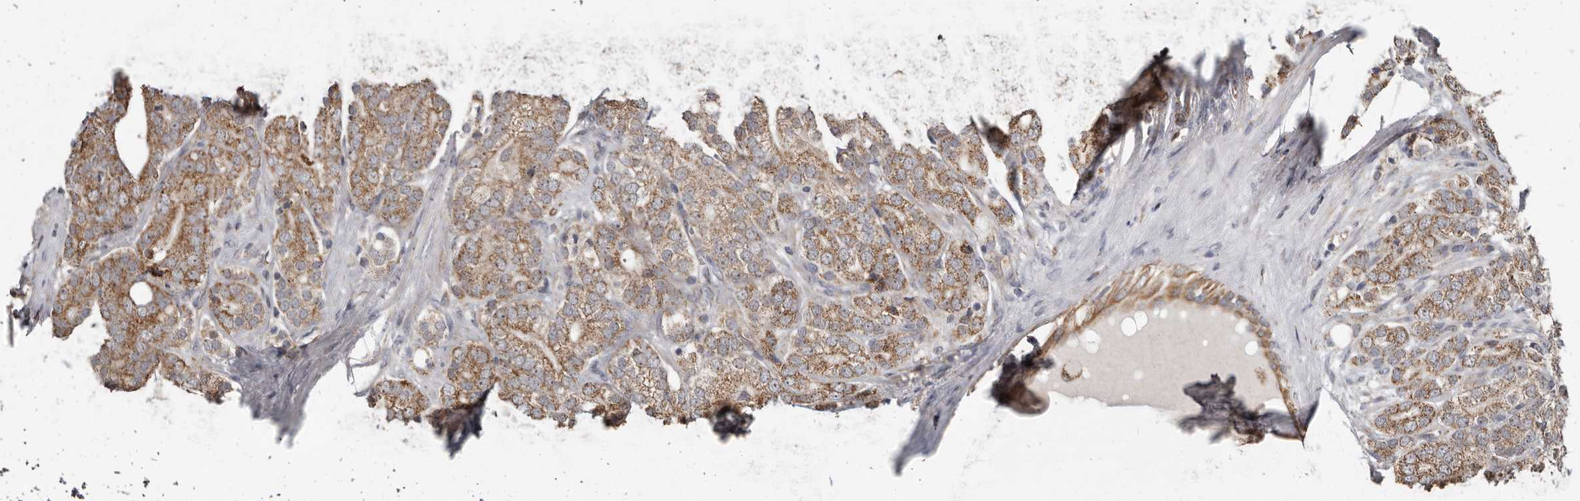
{"staining": {"intensity": "moderate", "quantity": ">75%", "location": "cytoplasmic/membranous"}, "tissue": "prostate cancer", "cell_type": "Tumor cells", "image_type": "cancer", "snomed": [{"axis": "morphology", "description": "Adenocarcinoma, High grade"}, {"axis": "topography", "description": "Prostate"}], "caption": "This is an image of IHC staining of prostate cancer, which shows moderate expression in the cytoplasmic/membranous of tumor cells.", "gene": "MRPL18", "patient": {"sex": "male", "age": 57}}